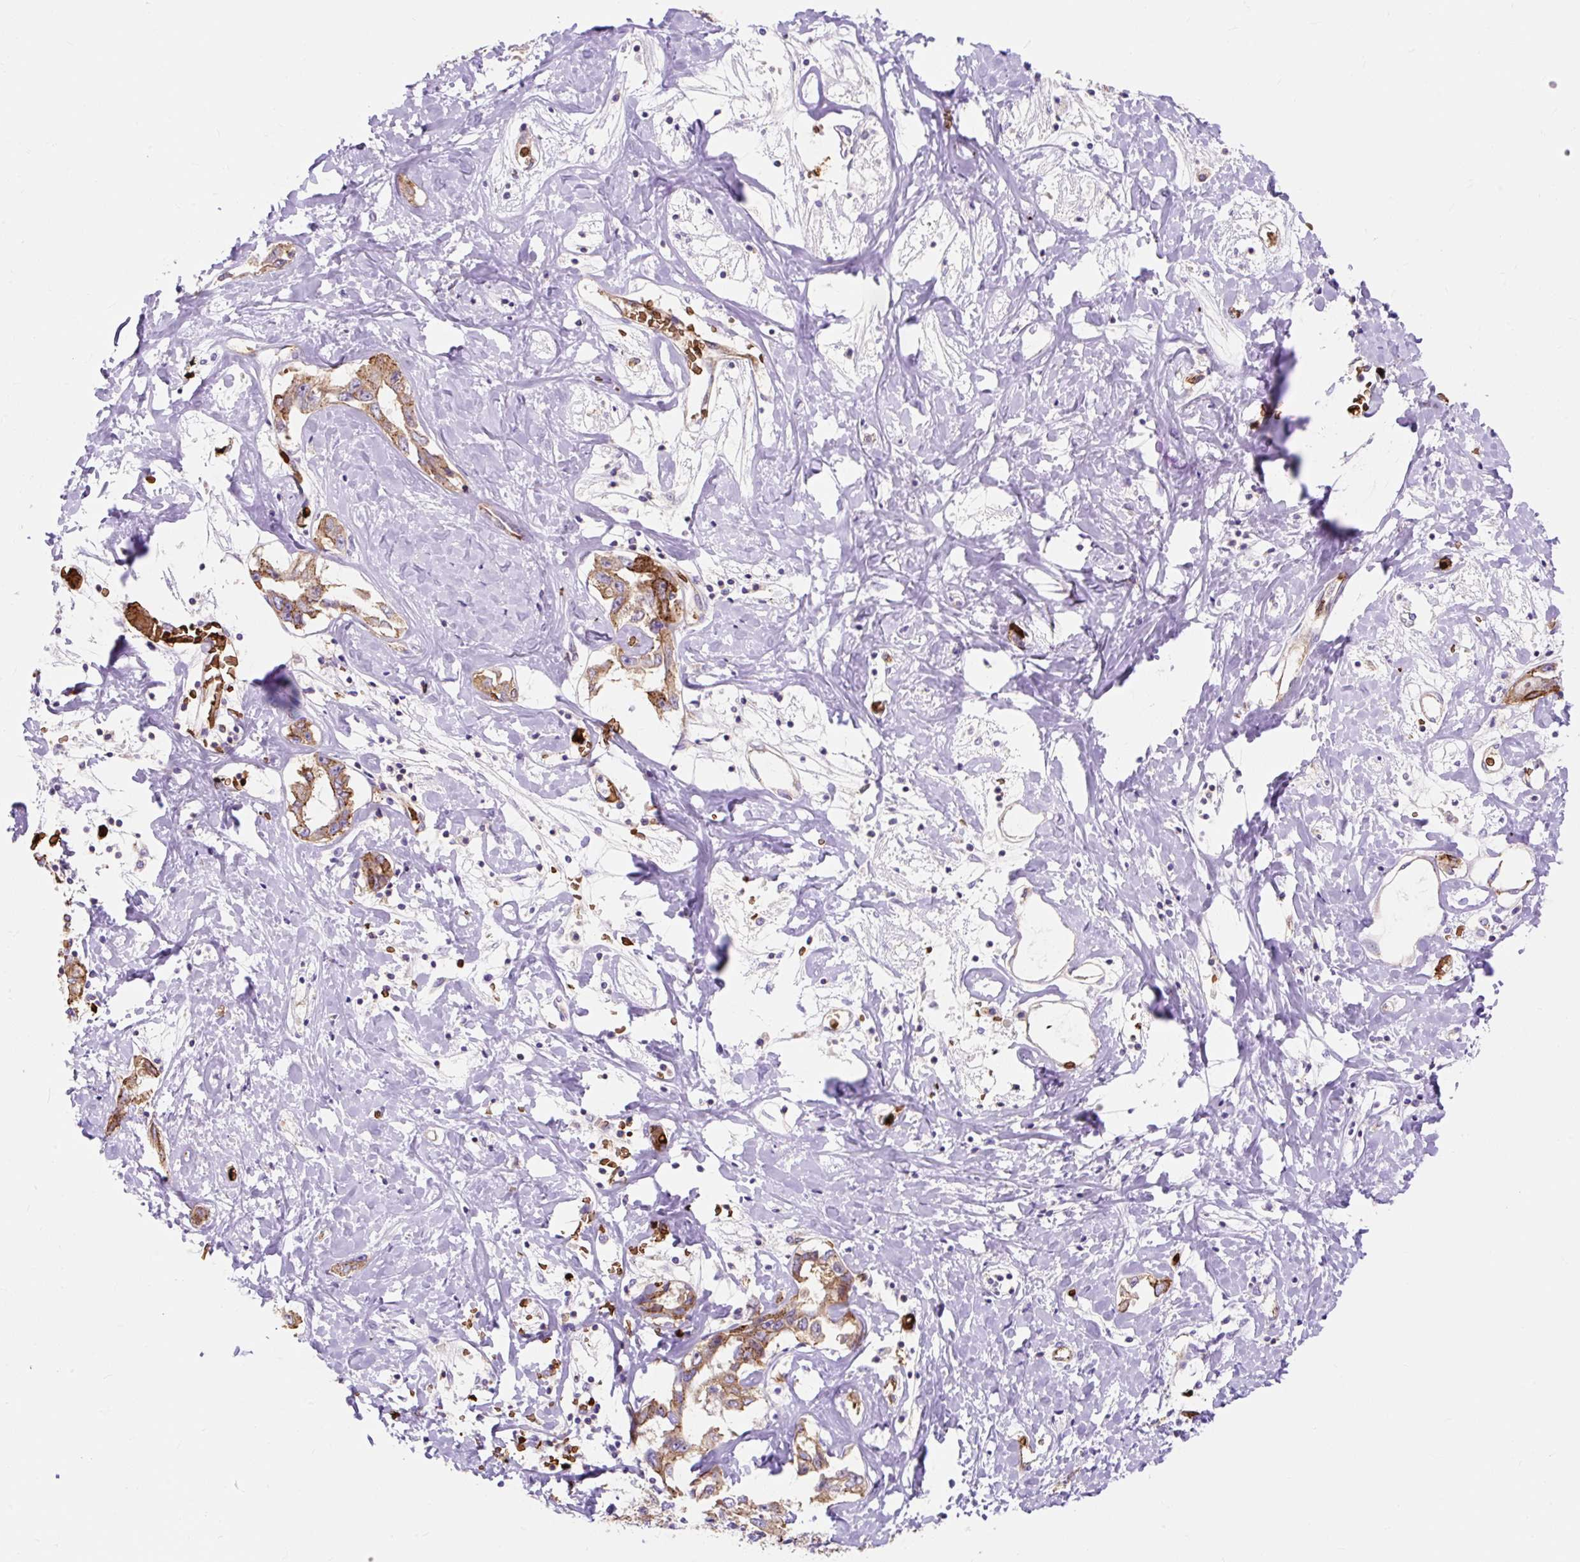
{"staining": {"intensity": "strong", "quantity": ">75%", "location": "cytoplasmic/membranous"}, "tissue": "liver cancer", "cell_type": "Tumor cells", "image_type": "cancer", "snomed": [{"axis": "morphology", "description": "Cholangiocarcinoma"}, {"axis": "topography", "description": "Liver"}], "caption": "Human cholangiocarcinoma (liver) stained for a protein (brown) reveals strong cytoplasmic/membranous positive positivity in approximately >75% of tumor cells.", "gene": "HIP1R", "patient": {"sex": "male", "age": 59}}